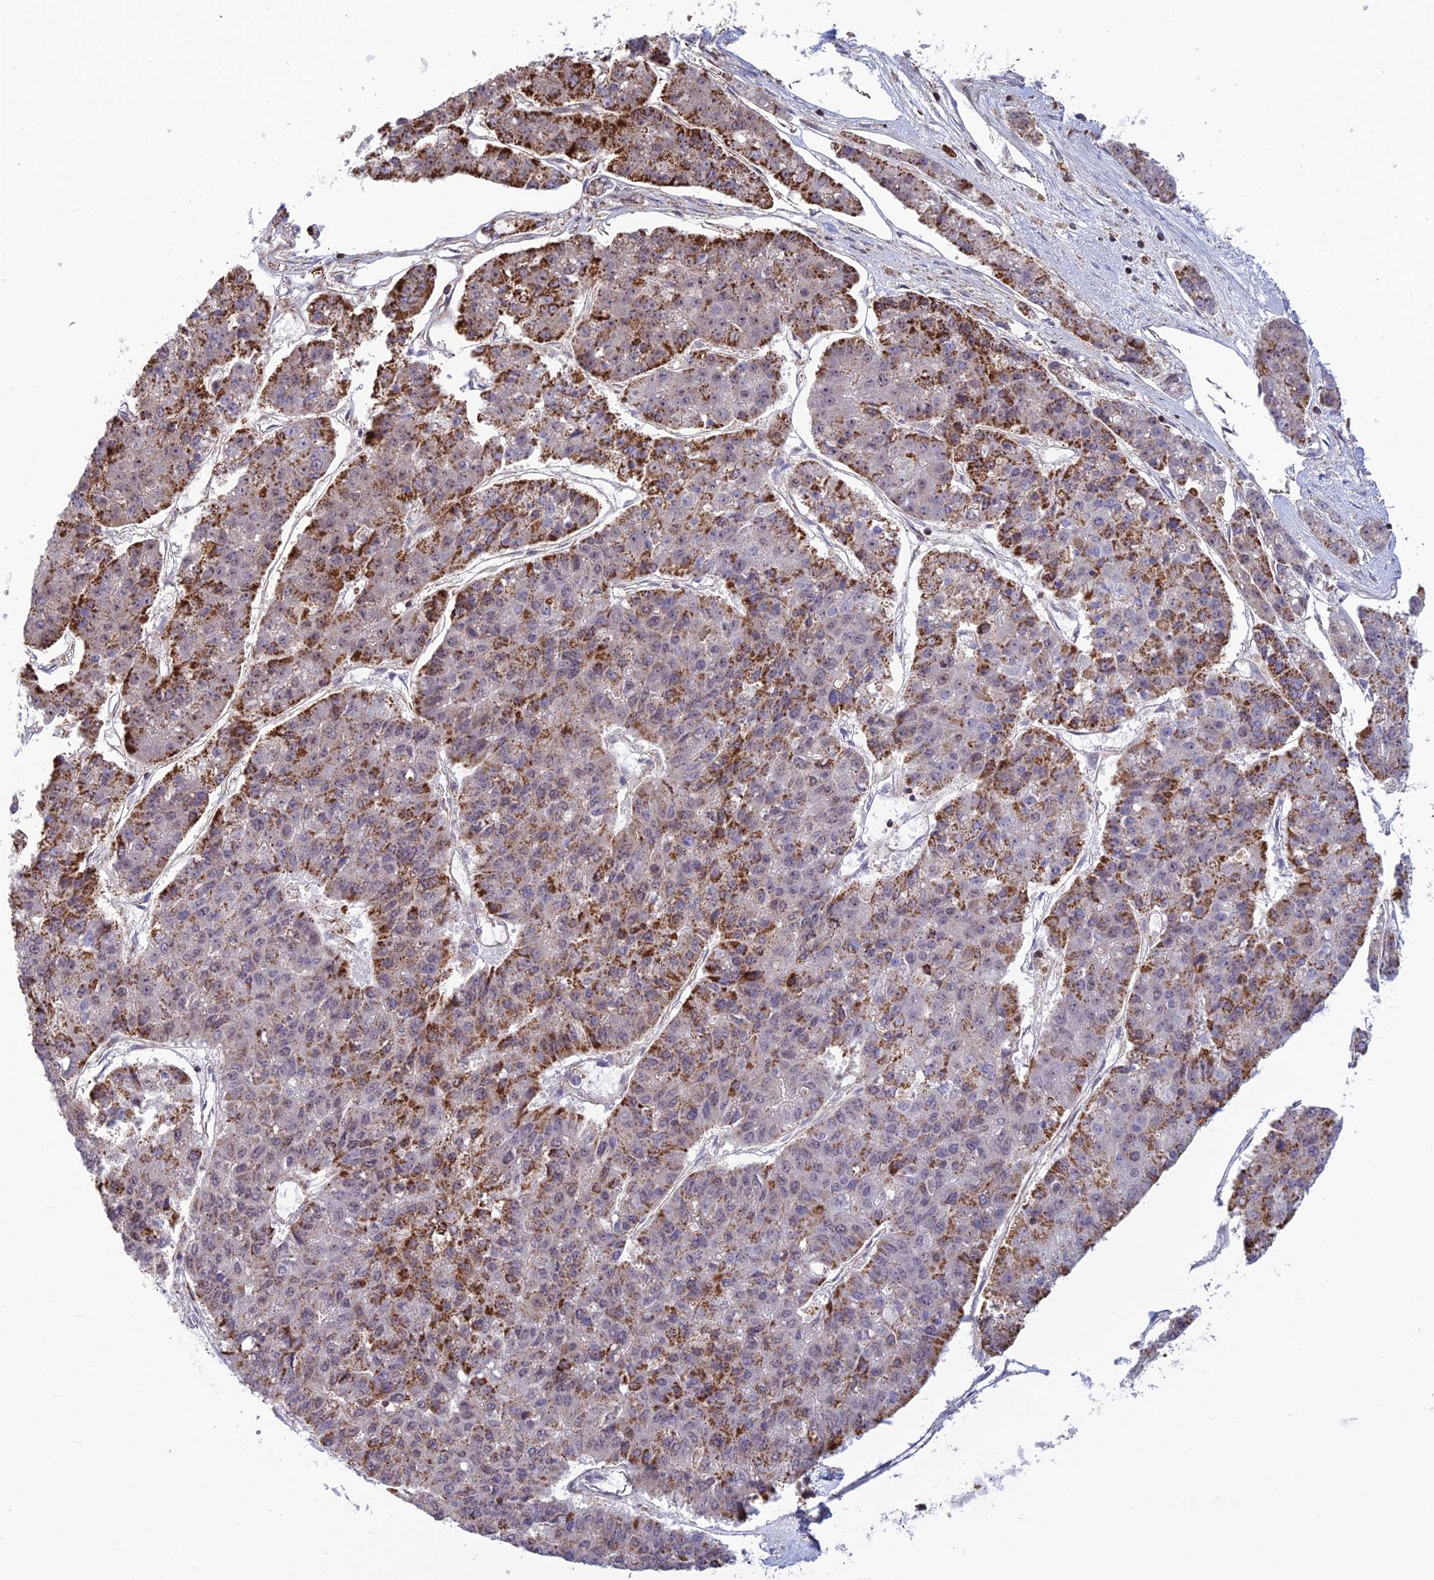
{"staining": {"intensity": "strong", "quantity": "25%-75%", "location": "cytoplasmic/membranous"}, "tissue": "pancreatic cancer", "cell_type": "Tumor cells", "image_type": "cancer", "snomed": [{"axis": "morphology", "description": "Adenocarcinoma, NOS"}, {"axis": "topography", "description": "Pancreas"}], "caption": "About 25%-75% of tumor cells in pancreatic cancer (adenocarcinoma) demonstrate strong cytoplasmic/membranous protein expression as visualized by brown immunohistochemical staining.", "gene": "POLR1G", "patient": {"sex": "male", "age": 50}}